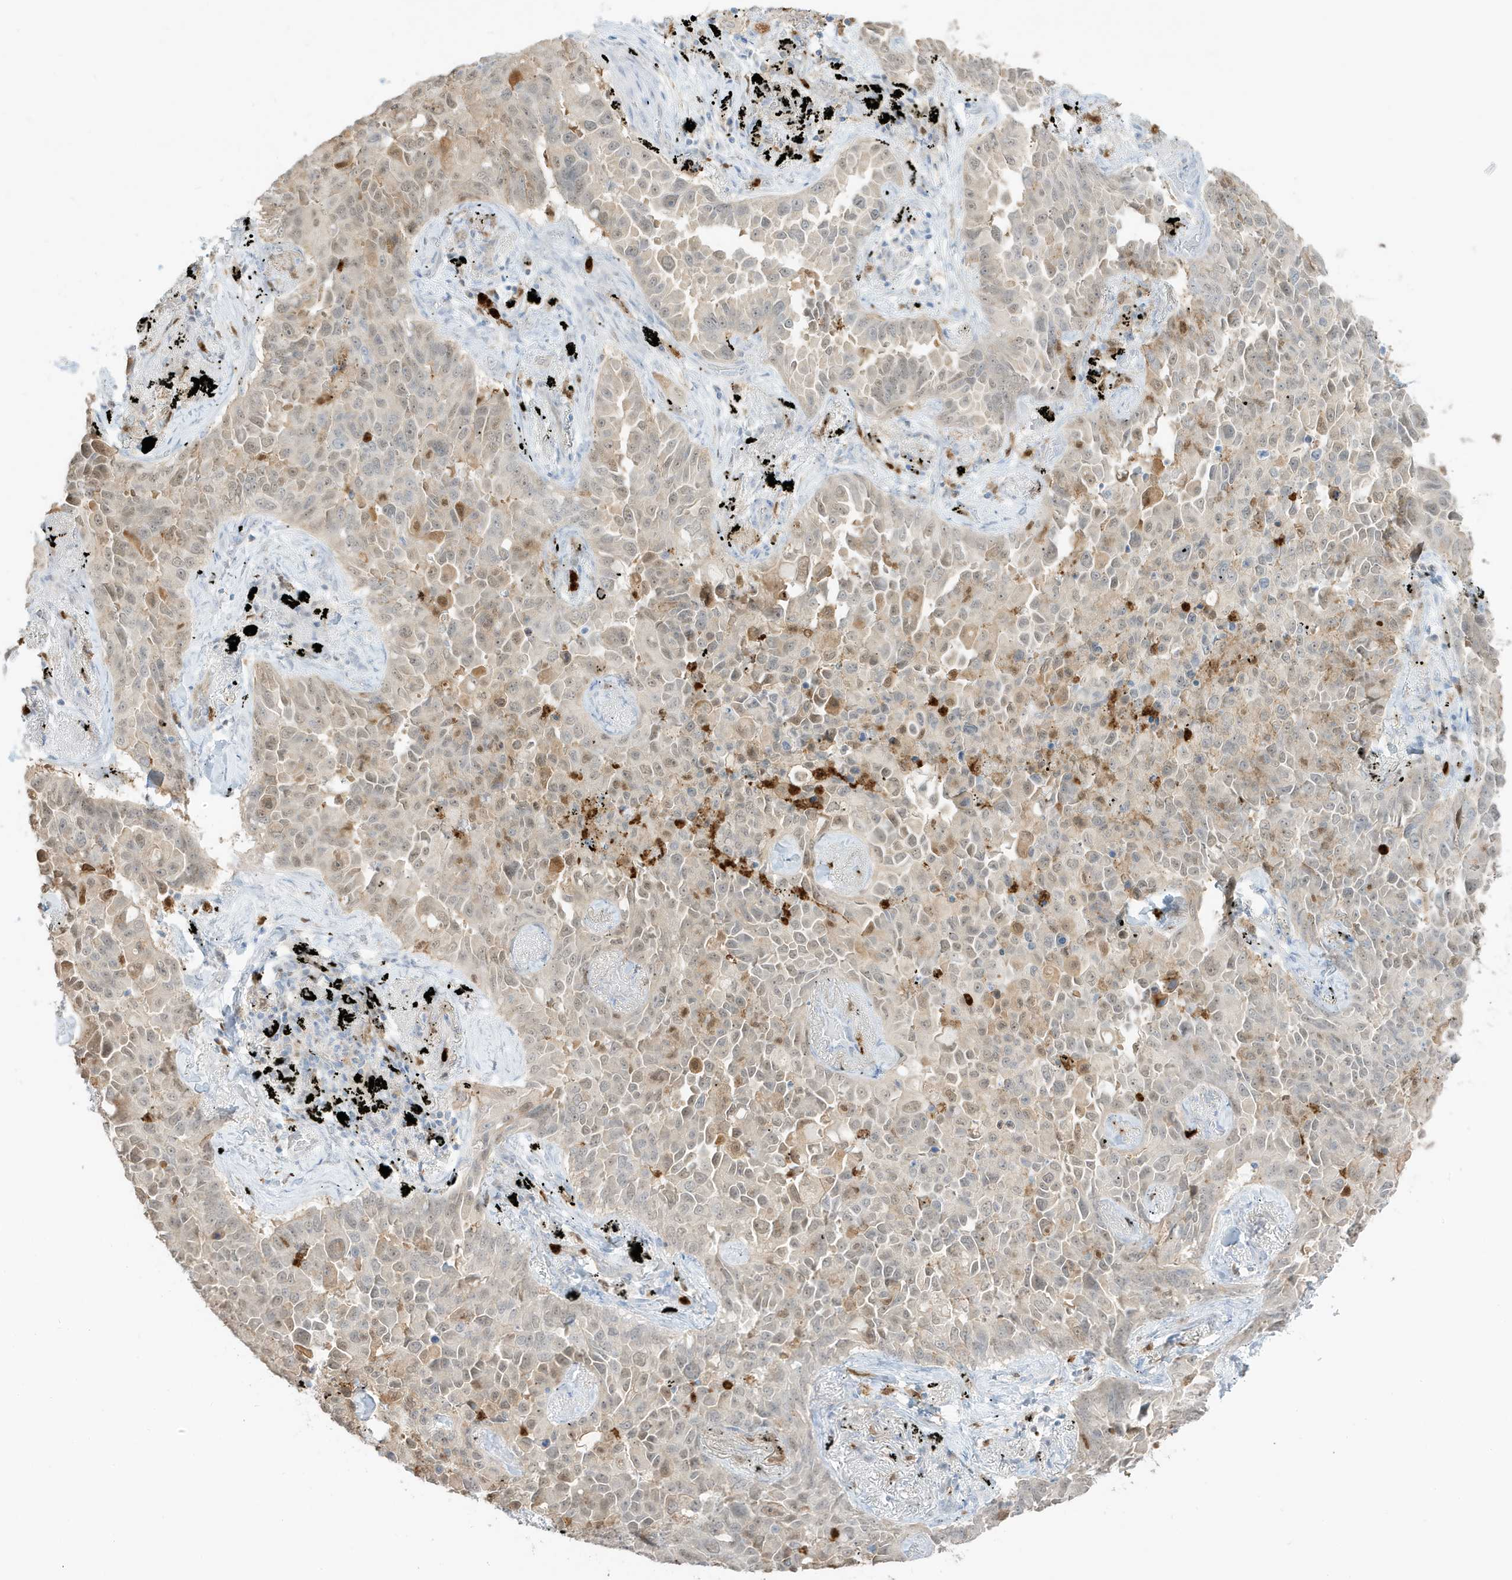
{"staining": {"intensity": "negative", "quantity": "none", "location": "none"}, "tissue": "lung cancer", "cell_type": "Tumor cells", "image_type": "cancer", "snomed": [{"axis": "morphology", "description": "Adenocarcinoma, NOS"}, {"axis": "topography", "description": "Lung"}], "caption": "Tumor cells show no significant expression in lung cancer (adenocarcinoma).", "gene": "GCA", "patient": {"sex": "female", "age": 67}}